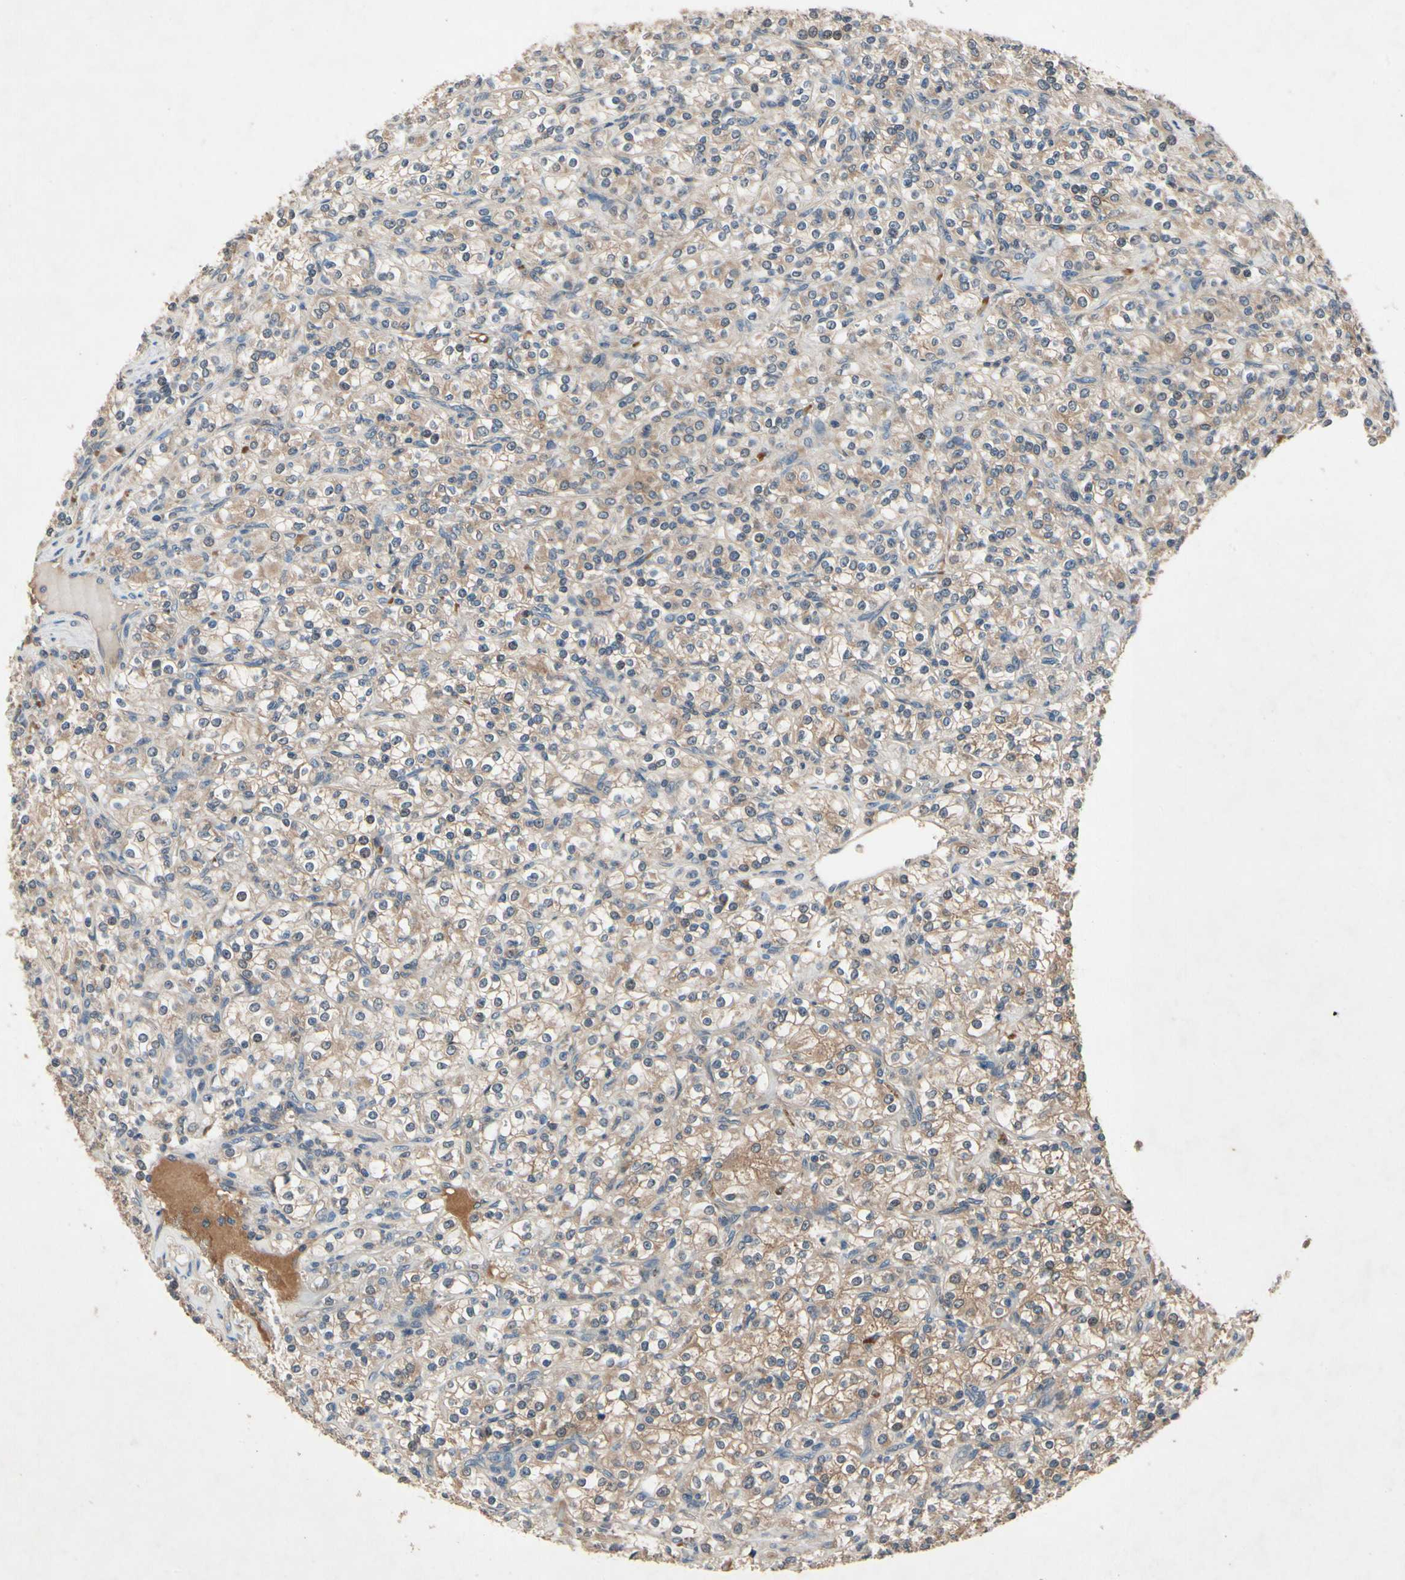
{"staining": {"intensity": "weak", "quantity": ">75%", "location": "cytoplasmic/membranous"}, "tissue": "renal cancer", "cell_type": "Tumor cells", "image_type": "cancer", "snomed": [{"axis": "morphology", "description": "Adenocarcinoma, NOS"}, {"axis": "topography", "description": "Kidney"}], "caption": "A micrograph showing weak cytoplasmic/membranous positivity in approximately >75% of tumor cells in renal adenocarcinoma, as visualized by brown immunohistochemical staining.", "gene": "IL1RL1", "patient": {"sex": "male", "age": 77}}